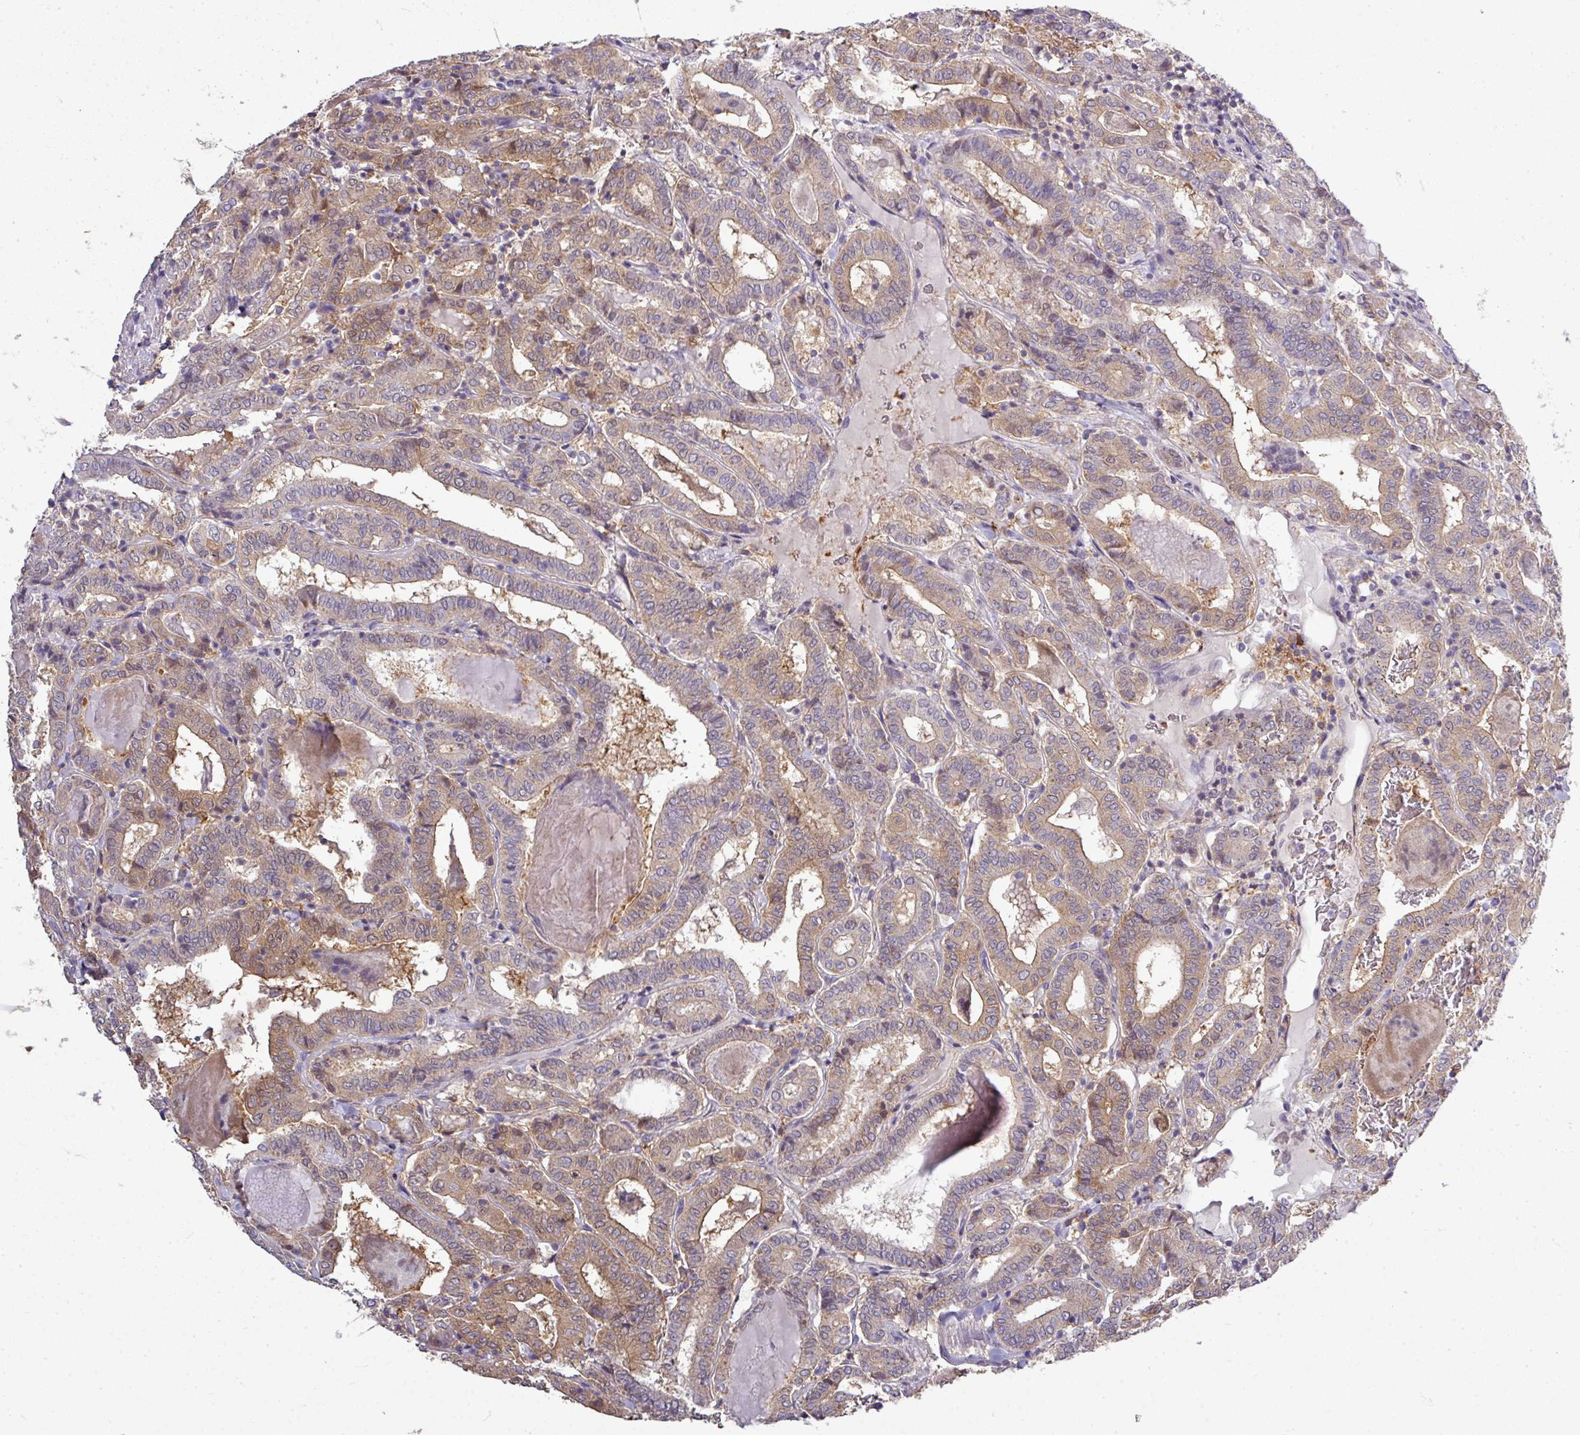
{"staining": {"intensity": "moderate", "quantity": "25%-75%", "location": "cytoplasmic/membranous"}, "tissue": "thyroid cancer", "cell_type": "Tumor cells", "image_type": "cancer", "snomed": [{"axis": "morphology", "description": "Papillary adenocarcinoma, NOS"}, {"axis": "topography", "description": "Thyroid gland"}], "caption": "A brown stain highlights moderate cytoplasmic/membranous expression of a protein in human papillary adenocarcinoma (thyroid) tumor cells. The staining was performed using DAB (3,3'-diaminobenzidine), with brown indicating positive protein expression. Nuclei are stained blue with hematoxylin.", "gene": "STAT5A", "patient": {"sex": "female", "age": 72}}